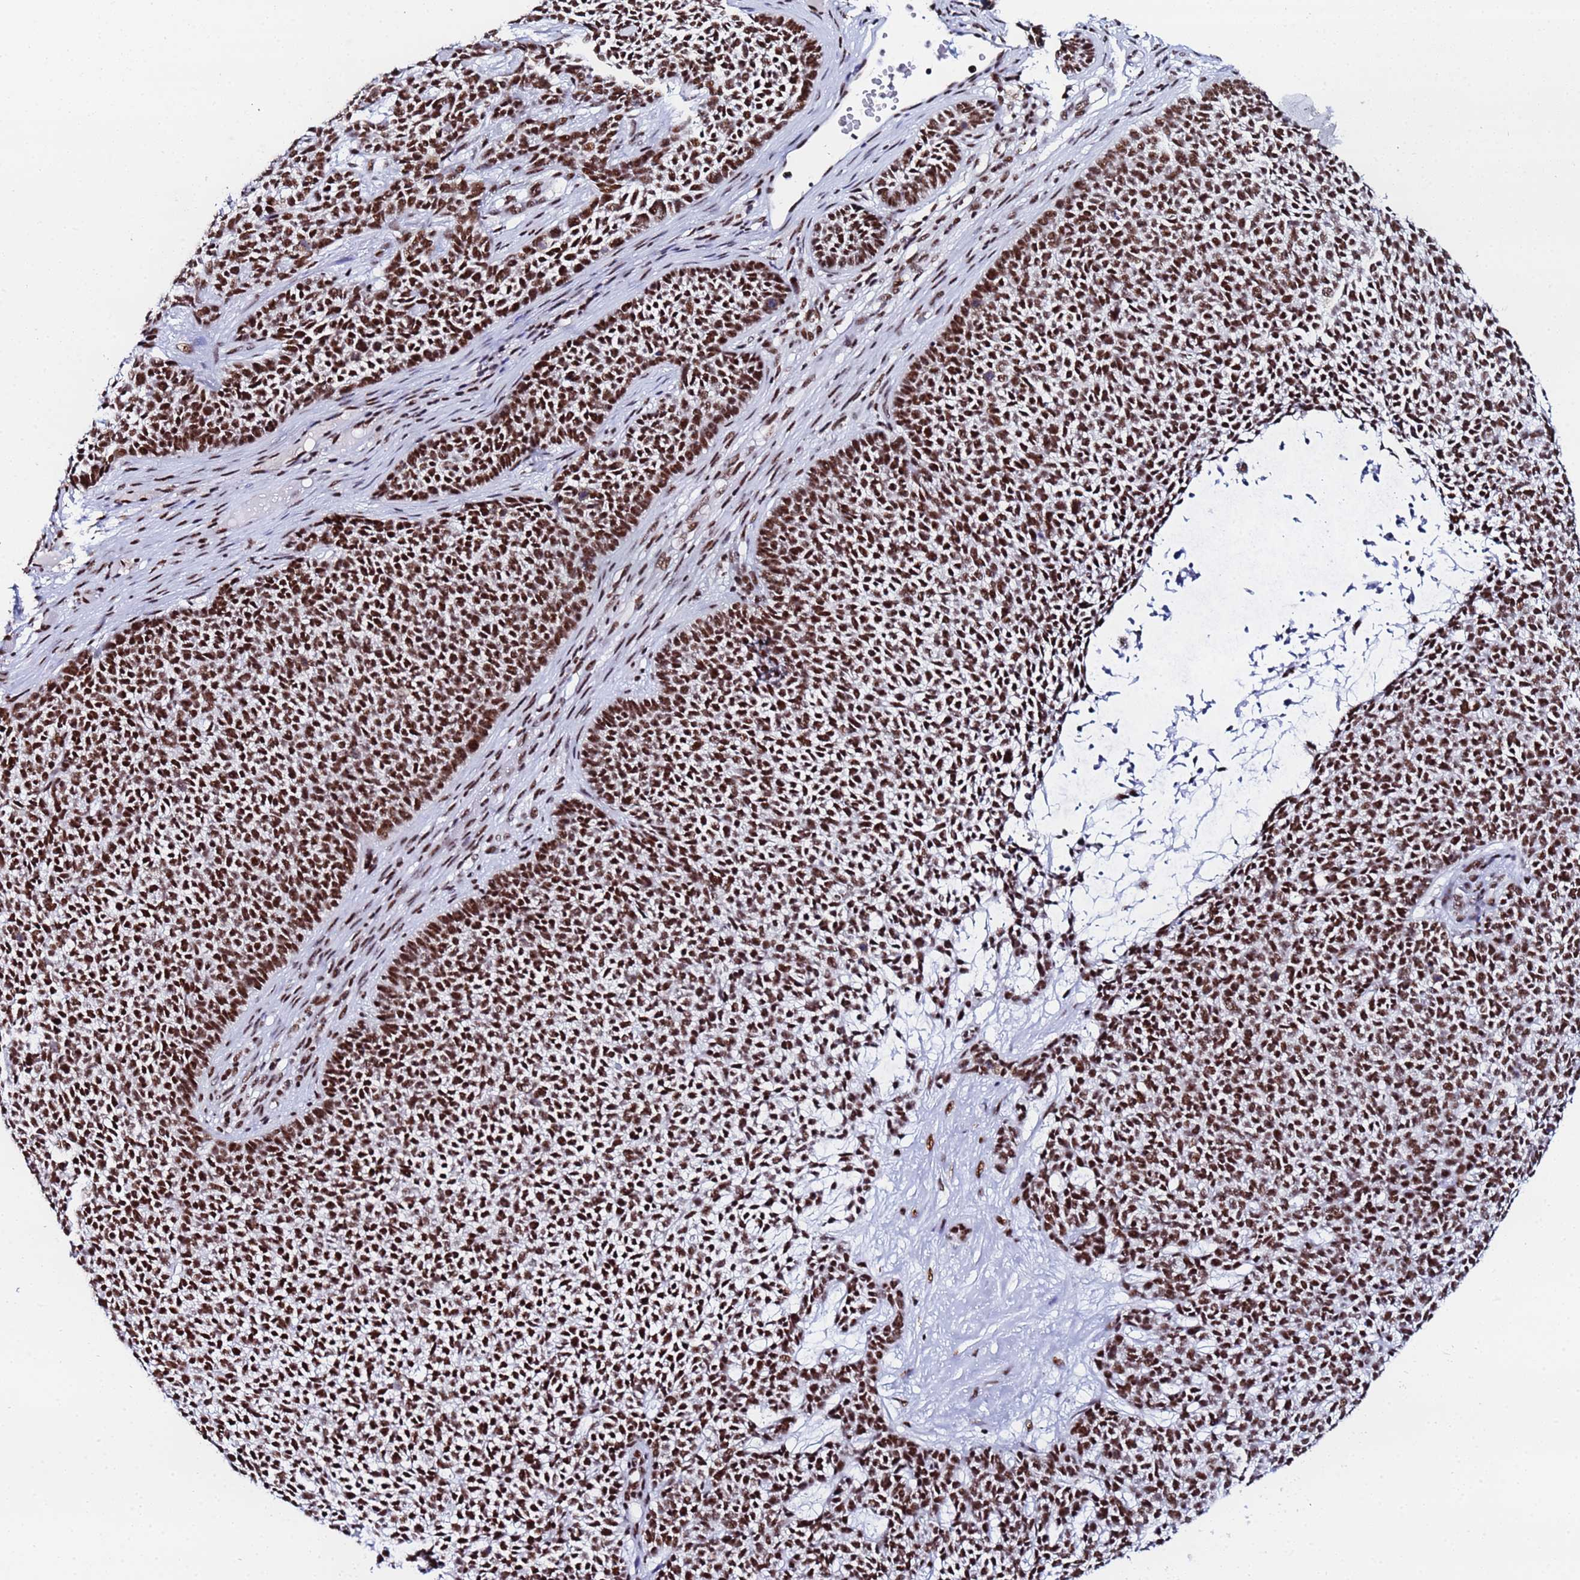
{"staining": {"intensity": "strong", "quantity": ">75%", "location": "nuclear"}, "tissue": "skin cancer", "cell_type": "Tumor cells", "image_type": "cancer", "snomed": [{"axis": "morphology", "description": "Basal cell carcinoma"}, {"axis": "topography", "description": "Skin"}], "caption": "Approximately >75% of tumor cells in human basal cell carcinoma (skin) display strong nuclear protein expression as visualized by brown immunohistochemical staining.", "gene": "SNRPA1", "patient": {"sex": "female", "age": 84}}